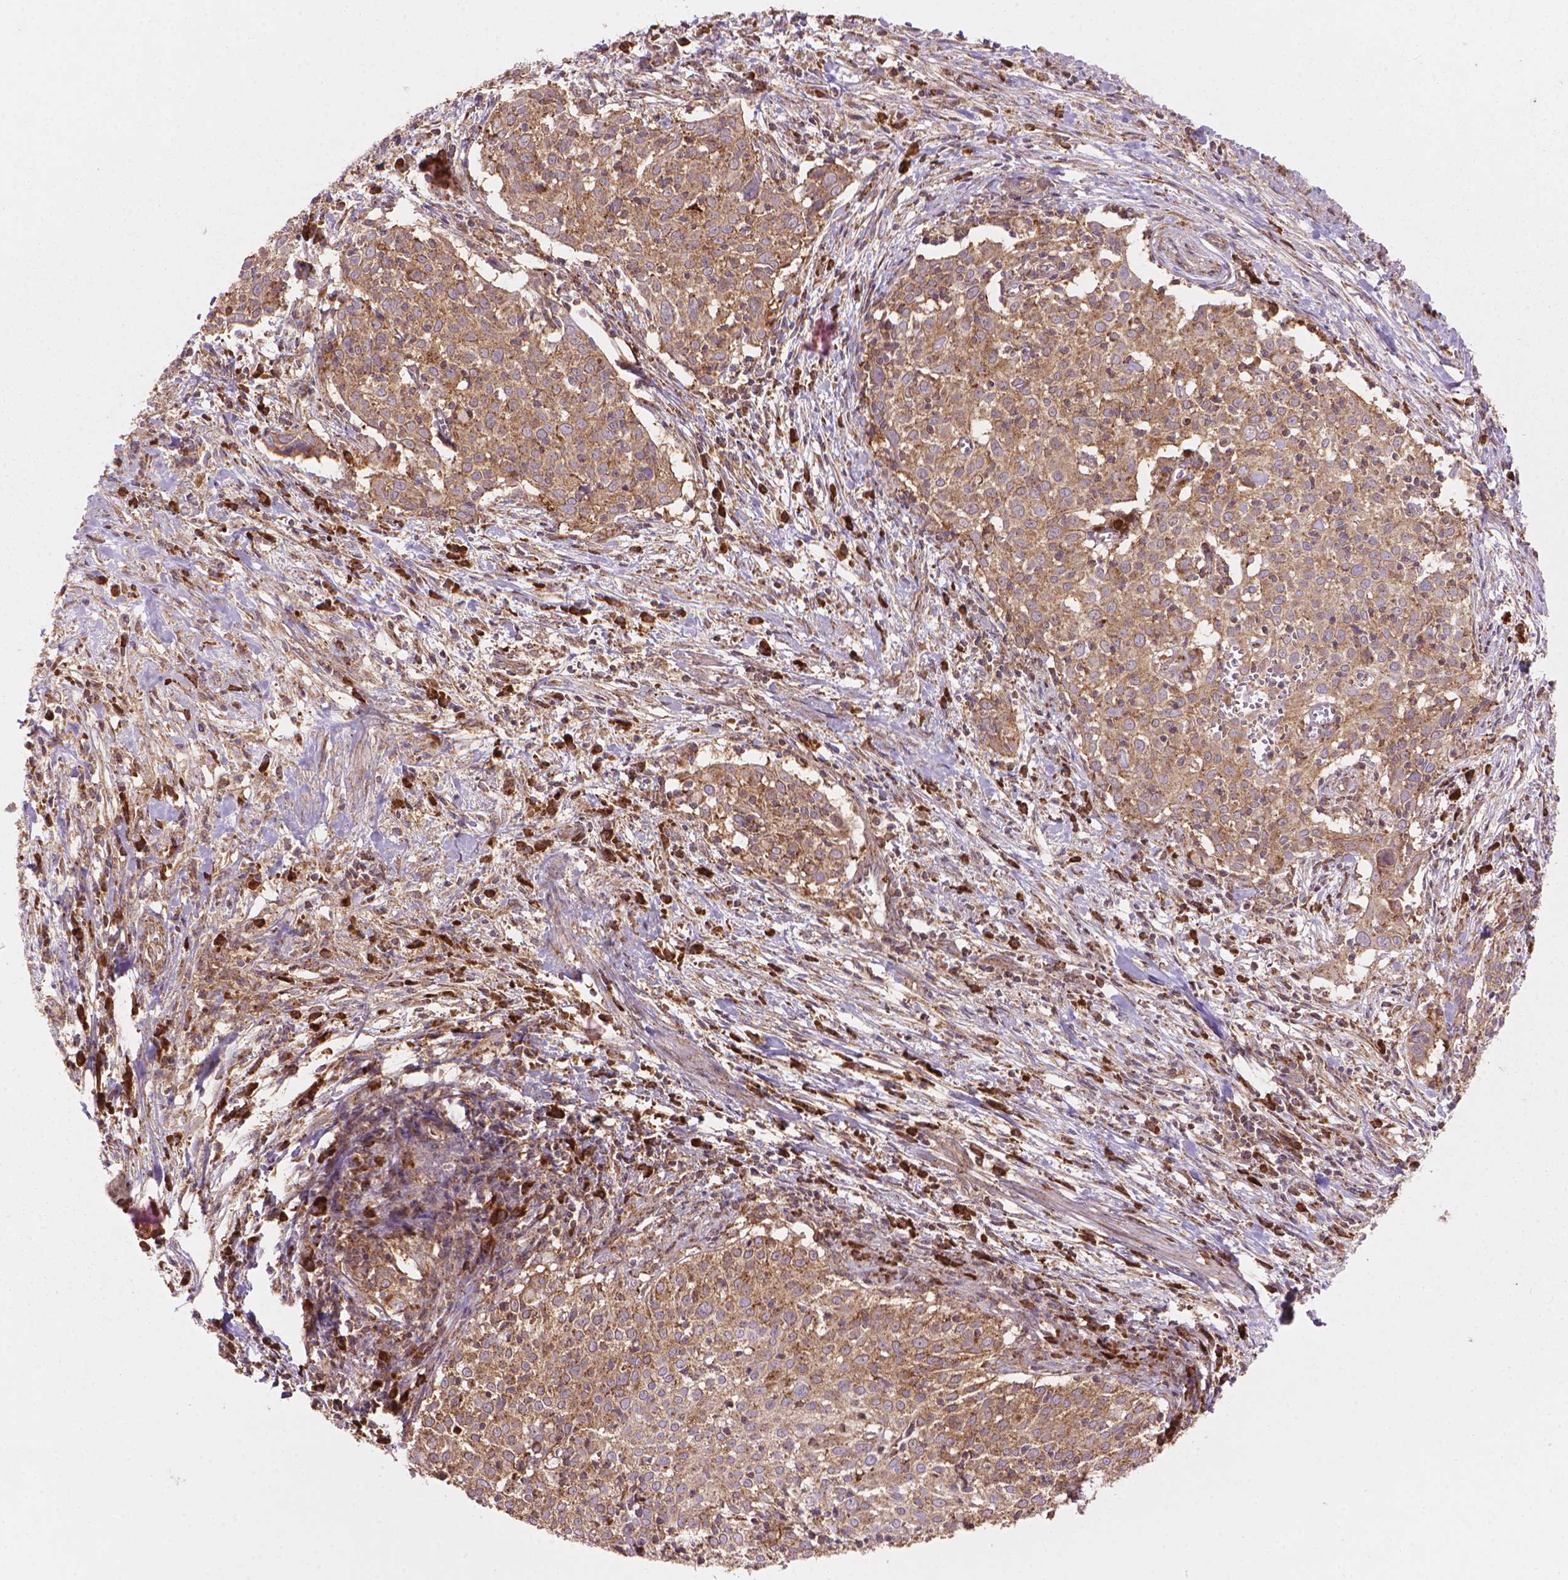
{"staining": {"intensity": "weak", "quantity": ">75%", "location": "cytoplasmic/membranous"}, "tissue": "cervical cancer", "cell_type": "Tumor cells", "image_type": "cancer", "snomed": [{"axis": "morphology", "description": "Squamous cell carcinoma, NOS"}, {"axis": "topography", "description": "Cervix"}], "caption": "IHC micrograph of neoplastic tissue: cervical squamous cell carcinoma stained using immunohistochemistry (IHC) displays low levels of weak protein expression localized specifically in the cytoplasmic/membranous of tumor cells, appearing as a cytoplasmic/membranous brown color.", "gene": "VARS2", "patient": {"sex": "female", "age": 39}}